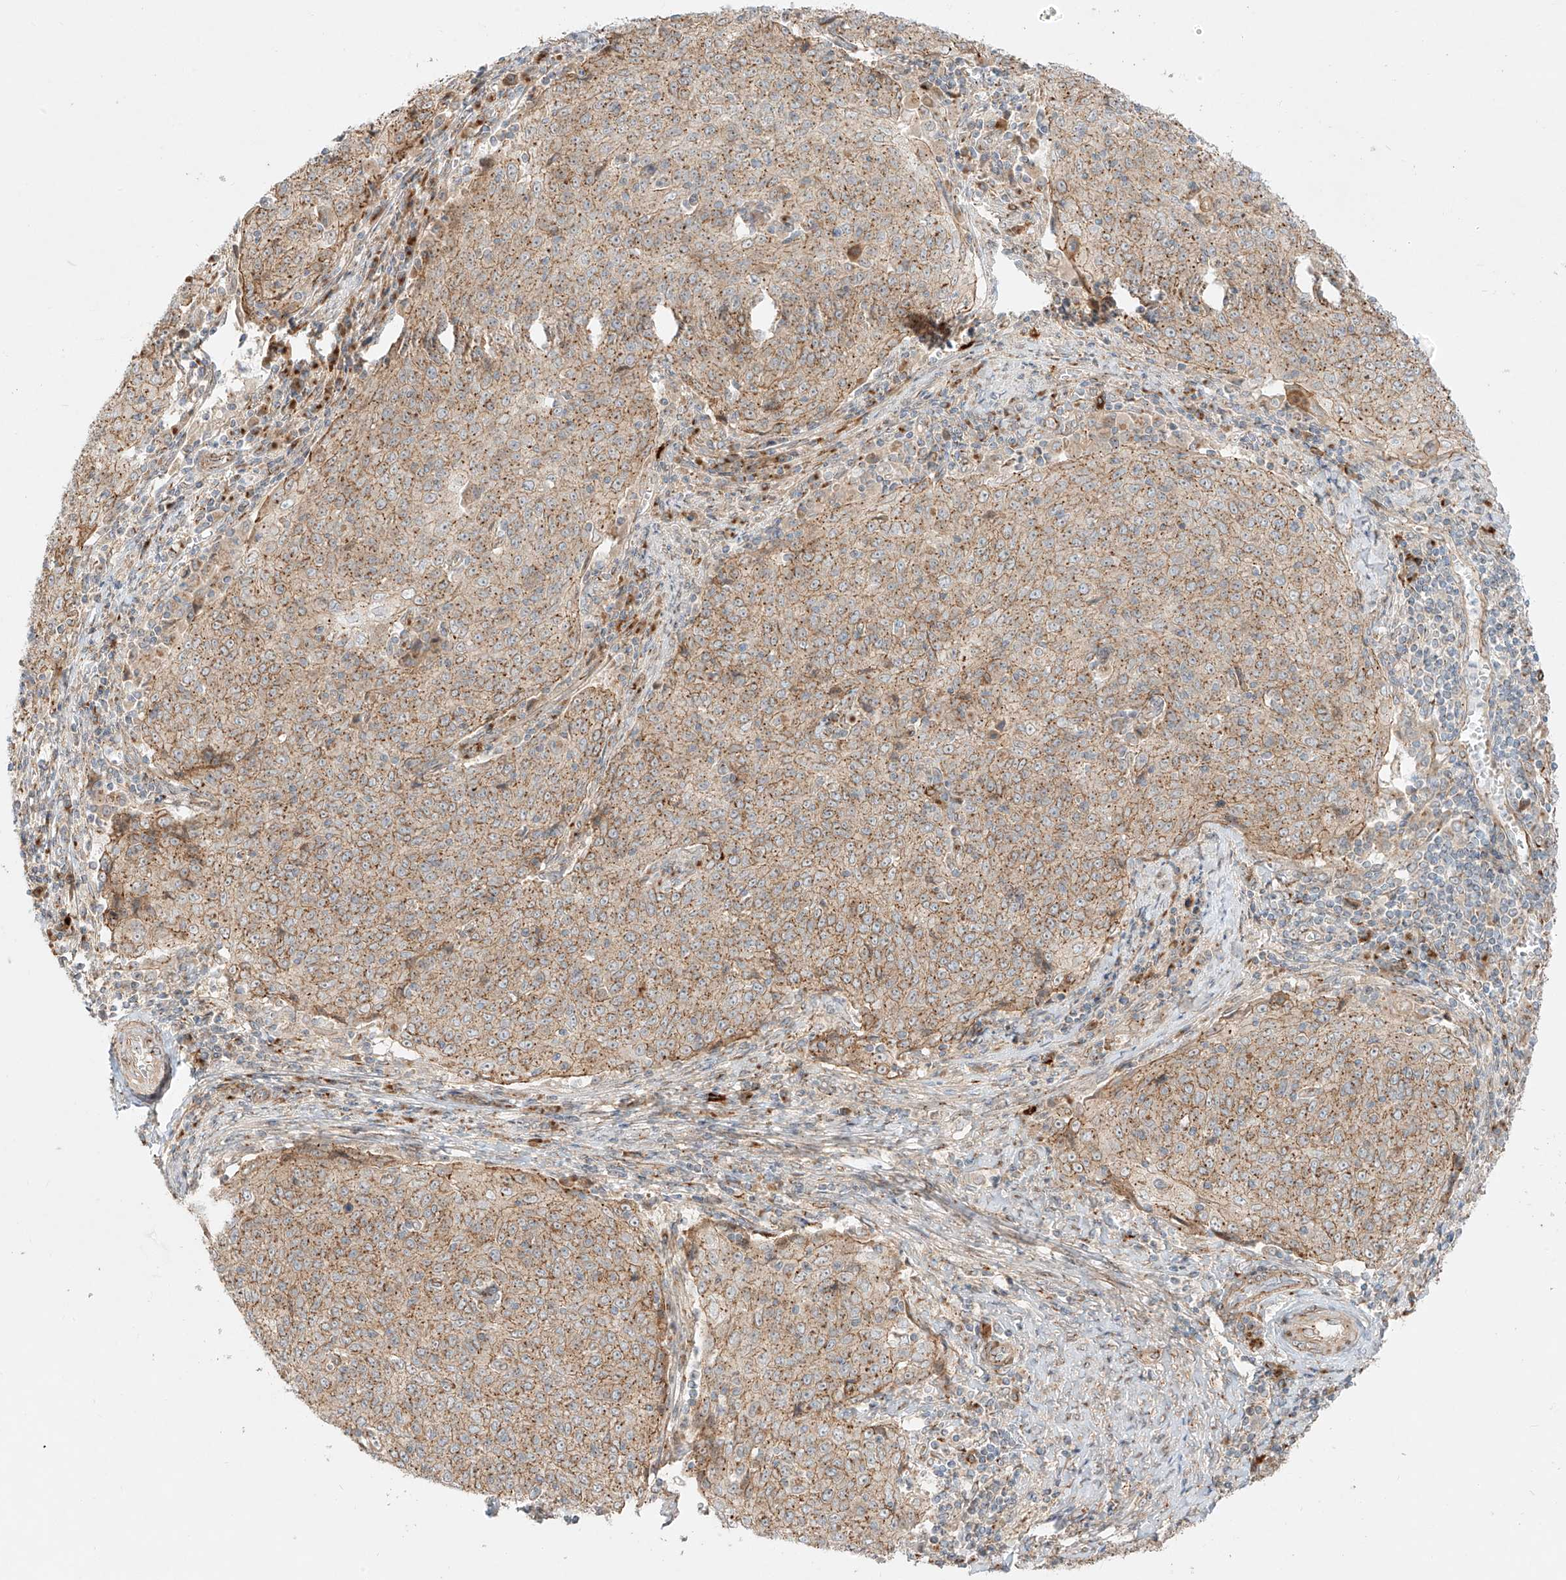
{"staining": {"intensity": "moderate", "quantity": ">75%", "location": "cytoplasmic/membranous"}, "tissue": "cervical cancer", "cell_type": "Tumor cells", "image_type": "cancer", "snomed": [{"axis": "morphology", "description": "Squamous cell carcinoma, NOS"}, {"axis": "topography", "description": "Cervix"}], "caption": "Brown immunohistochemical staining in squamous cell carcinoma (cervical) exhibits moderate cytoplasmic/membranous staining in about >75% of tumor cells.", "gene": "ZNF287", "patient": {"sex": "female", "age": 48}}